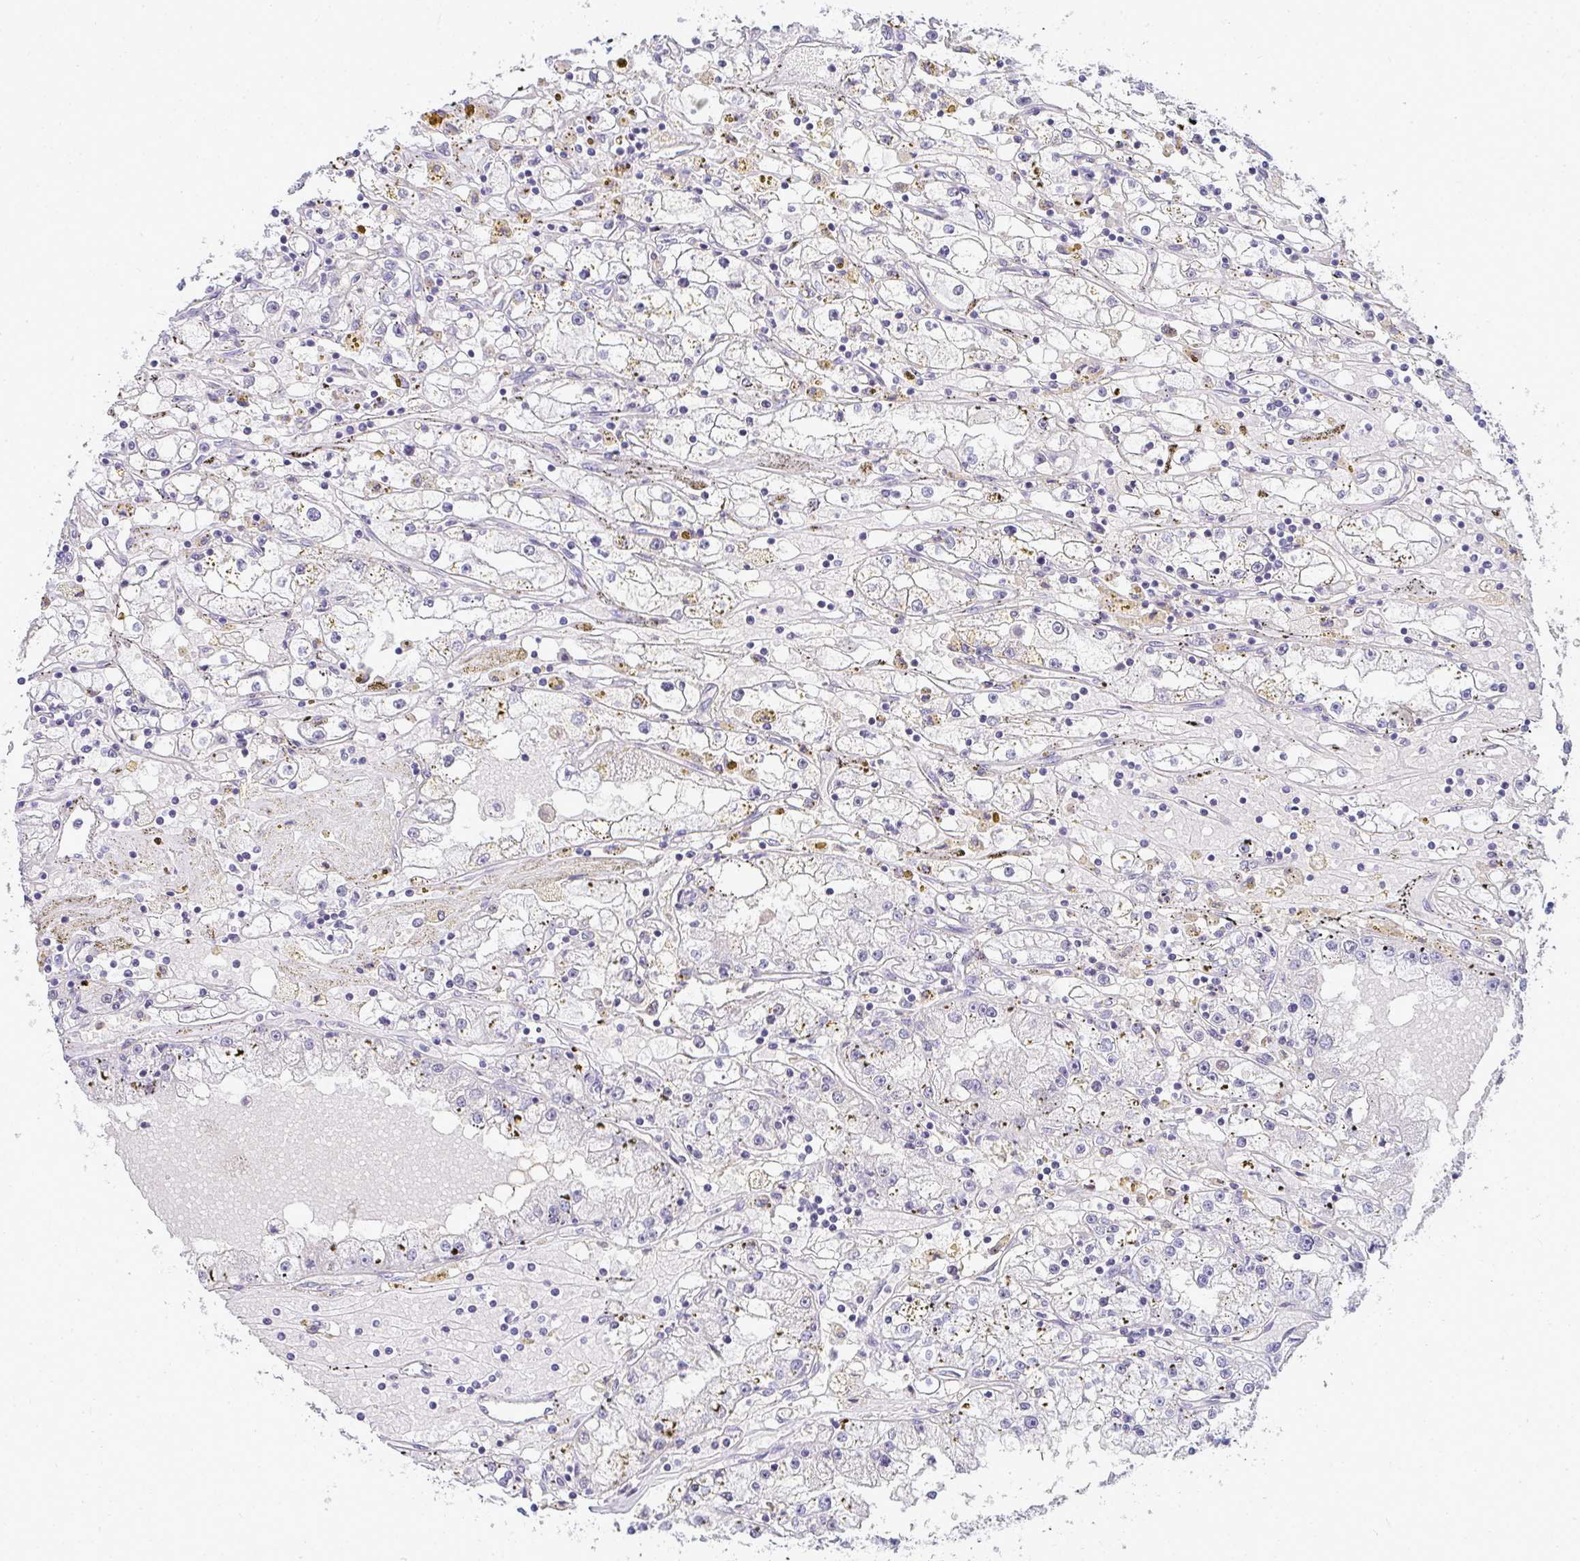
{"staining": {"intensity": "negative", "quantity": "none", "location": "none"}, "tissue": "renal cancer", "cell_type": "Tumor cells", "image_type": "cancer", "snomed": [{"axis": "morphology", "description": "Adenocarcinoma, NOS"}, {"axis": "topography", "description": "Kidney"}], "caption": "IHC histopathology image of renal cancer (adenocarcinoma) stained for a protein (brown), which shows no staining in tumor cells. (DAB immunohistochemistry visualized using brightfield microscopy, high magnification).", "gene": "TMEM82", "patient": {"sex": "male", "age": 56}}